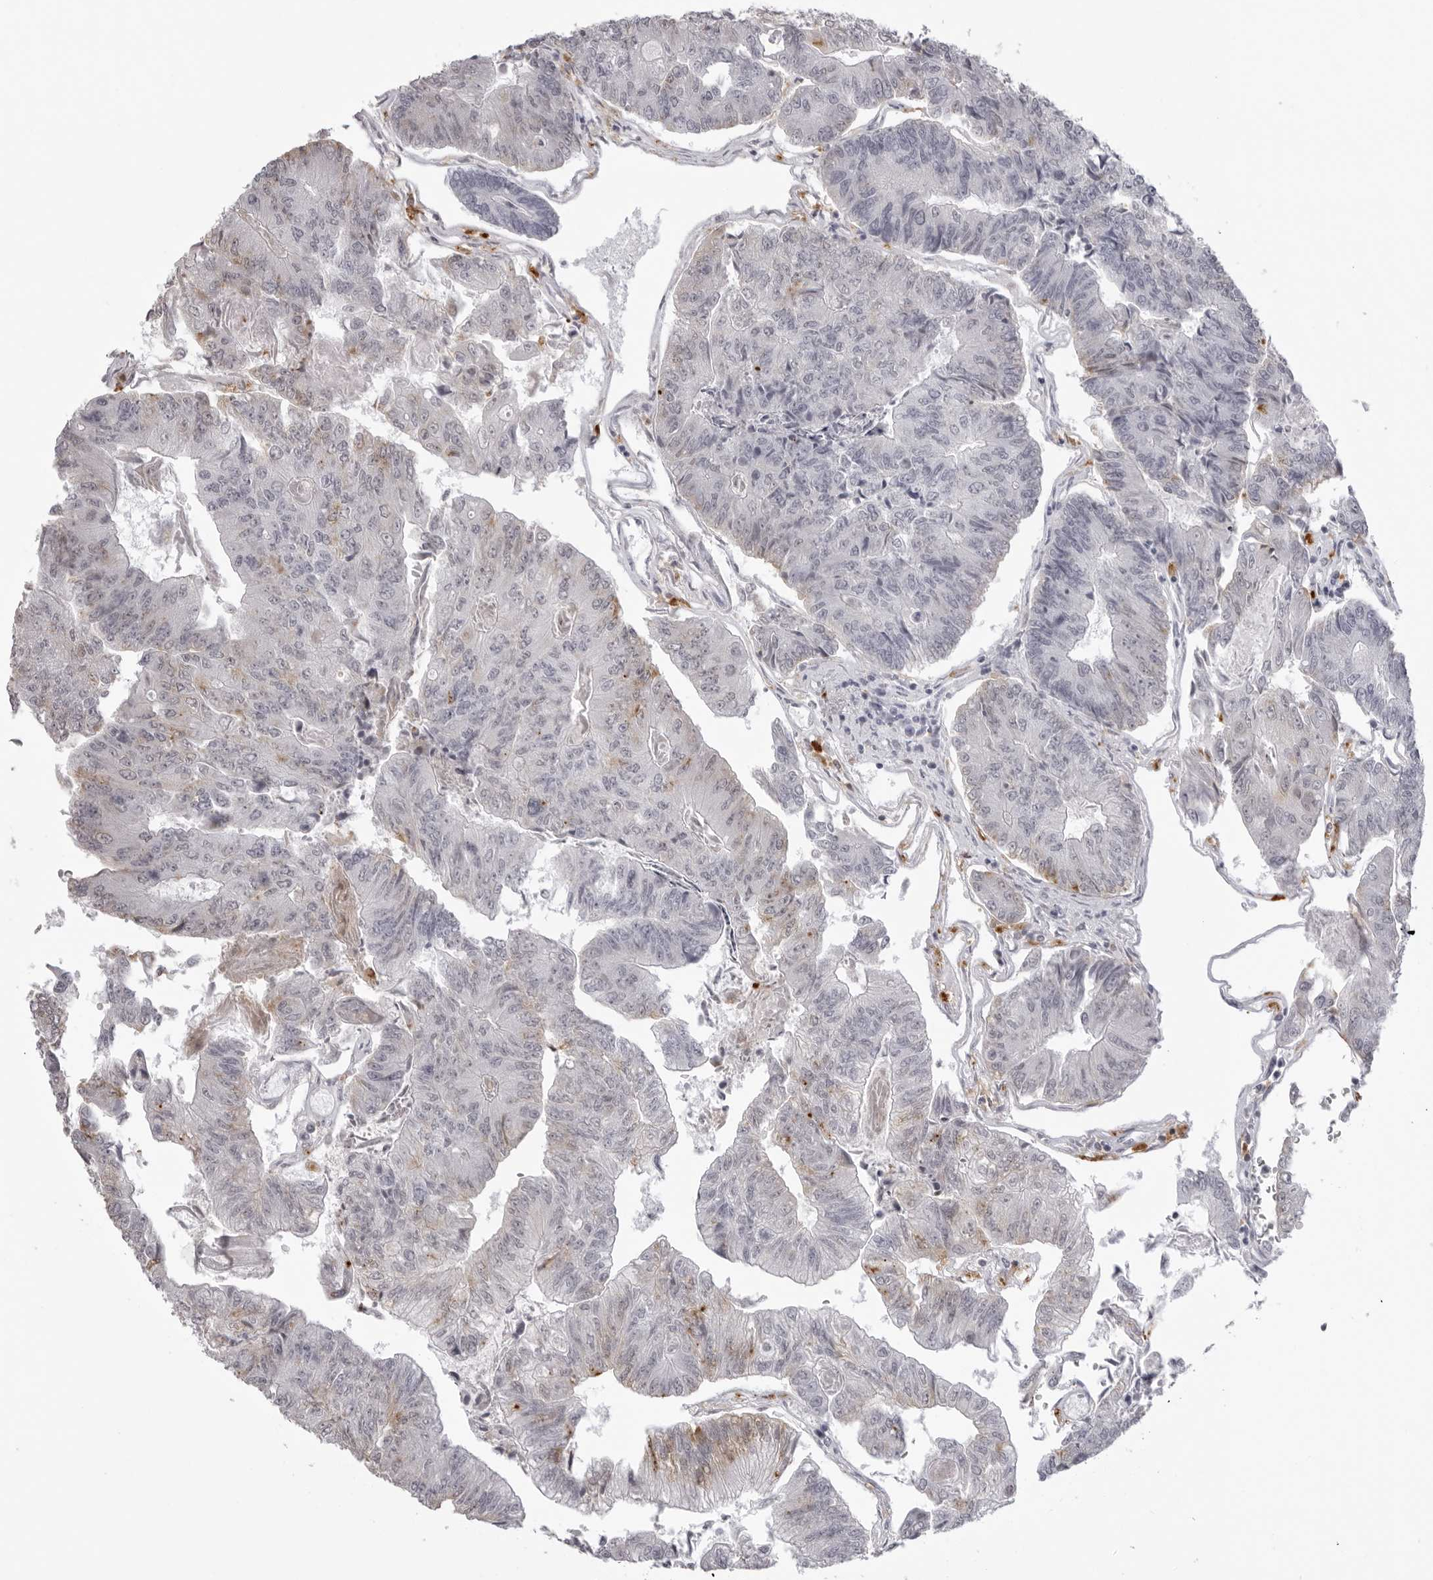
{"staining": {"intensity": "negative", "quantity": "none", "location": "none"}, "tissue": "colorectal cancer", "cell_type": "Tumor cells", "image_type": "cancer", "snomed": [{"axis": "morphology", "description": "Adenocarcinoma, NOS"}, {"axis": "topography", "description": "Colon"}], "caption": "Tumor cells show no significant staining in colorectal cancer. (DAB IHC visualized using brightfield microscopy, high magnification).", "gene": "IL25", "patient": {"sex": "female", "age": 67}}